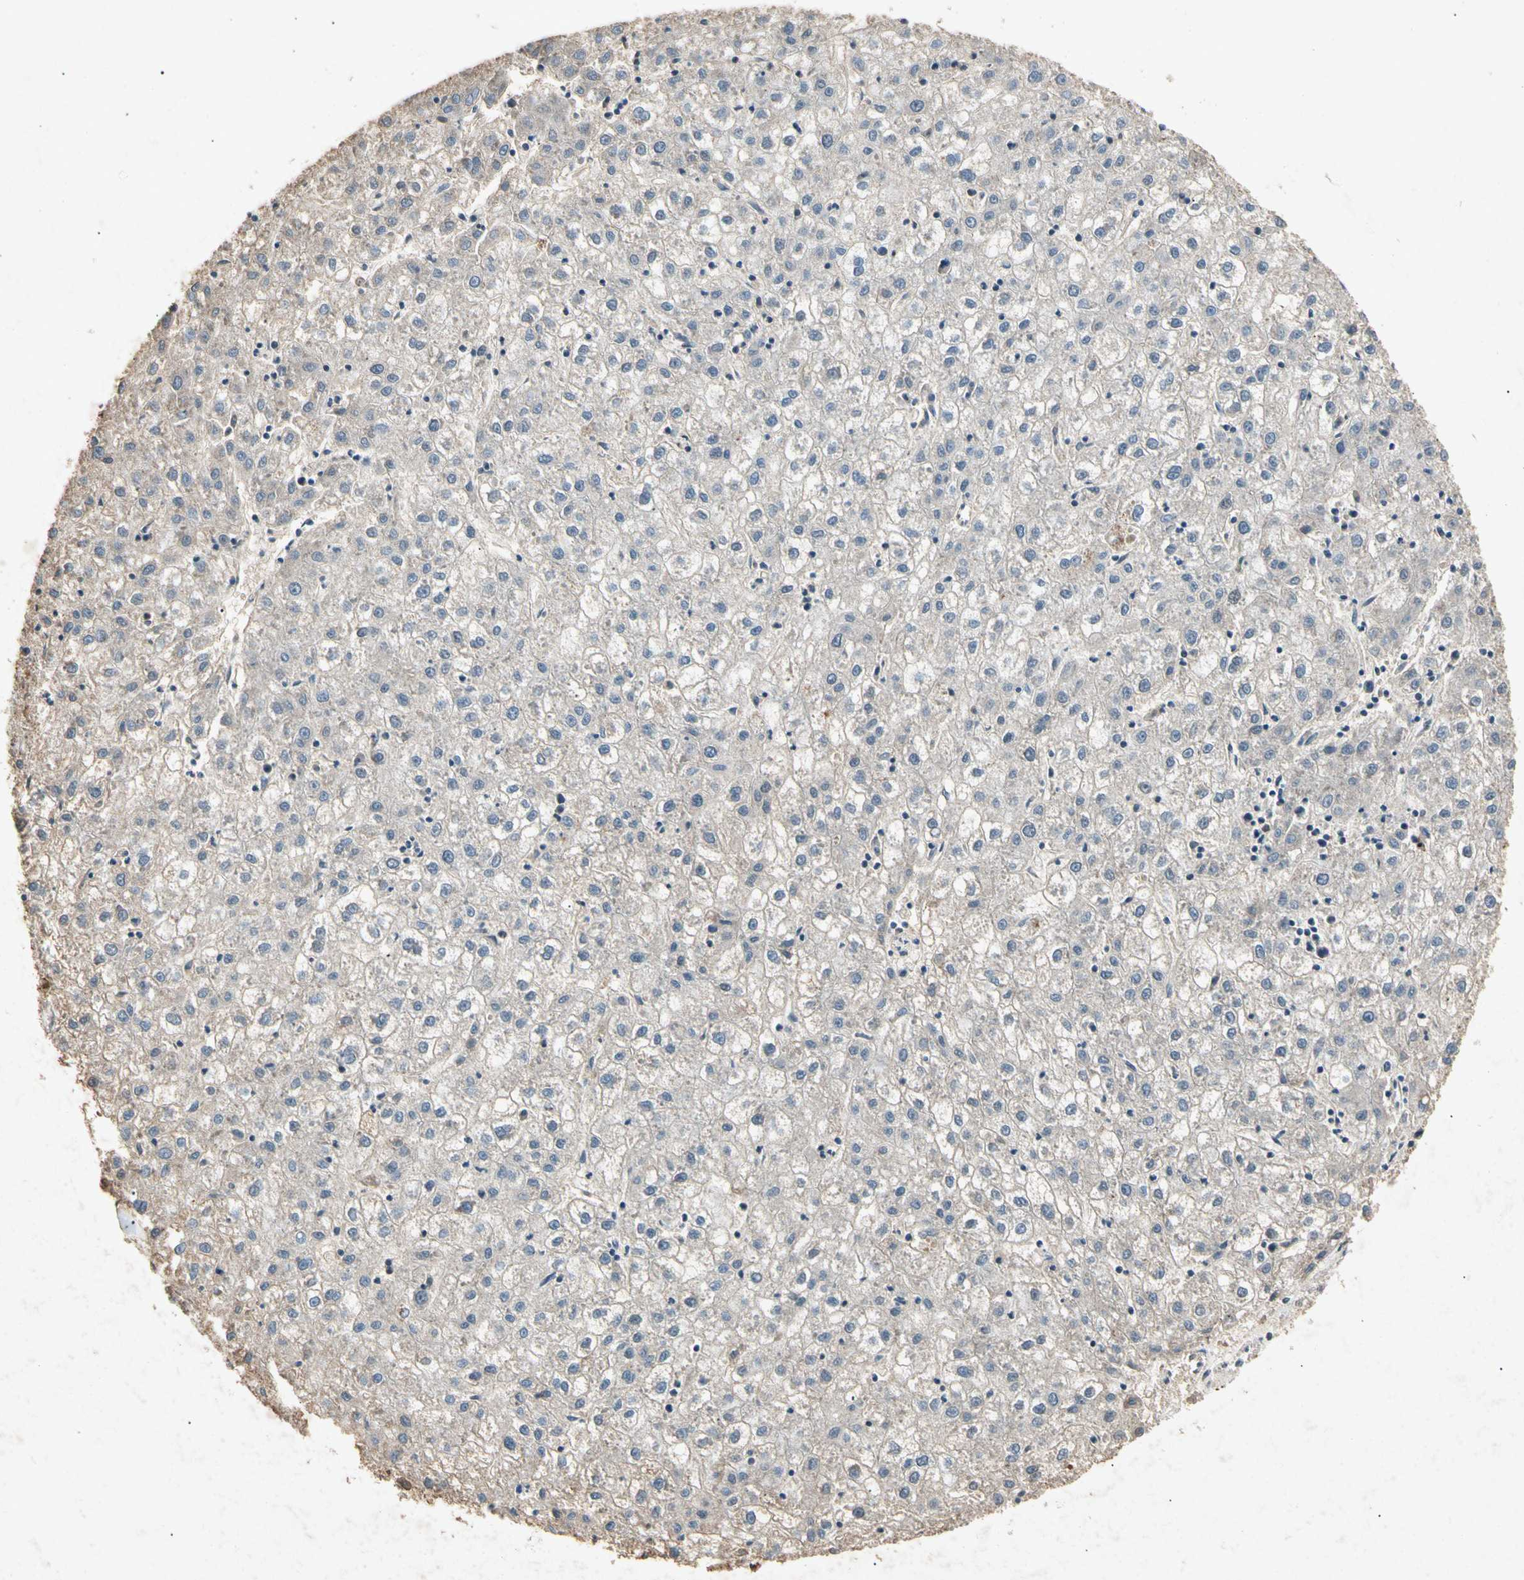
{"staining": {"intensity": "negative", "quantity": "none", "location": "none"}, "tissue": "liver cancer", "cell_type": "Tumor cells", "image_type": "cancer", "snomed": [{"axis": "morphology", "description": "Carcinoma, Hepatocellular, NOS"}, {"axis": "topography", "description": "Liver"}], "caption": "Image shows no significant protein staining in tumor cells of liver hepatocellular carcinoma.", "gene": "CP", "patient": {"sex": "male", "age": 72}}